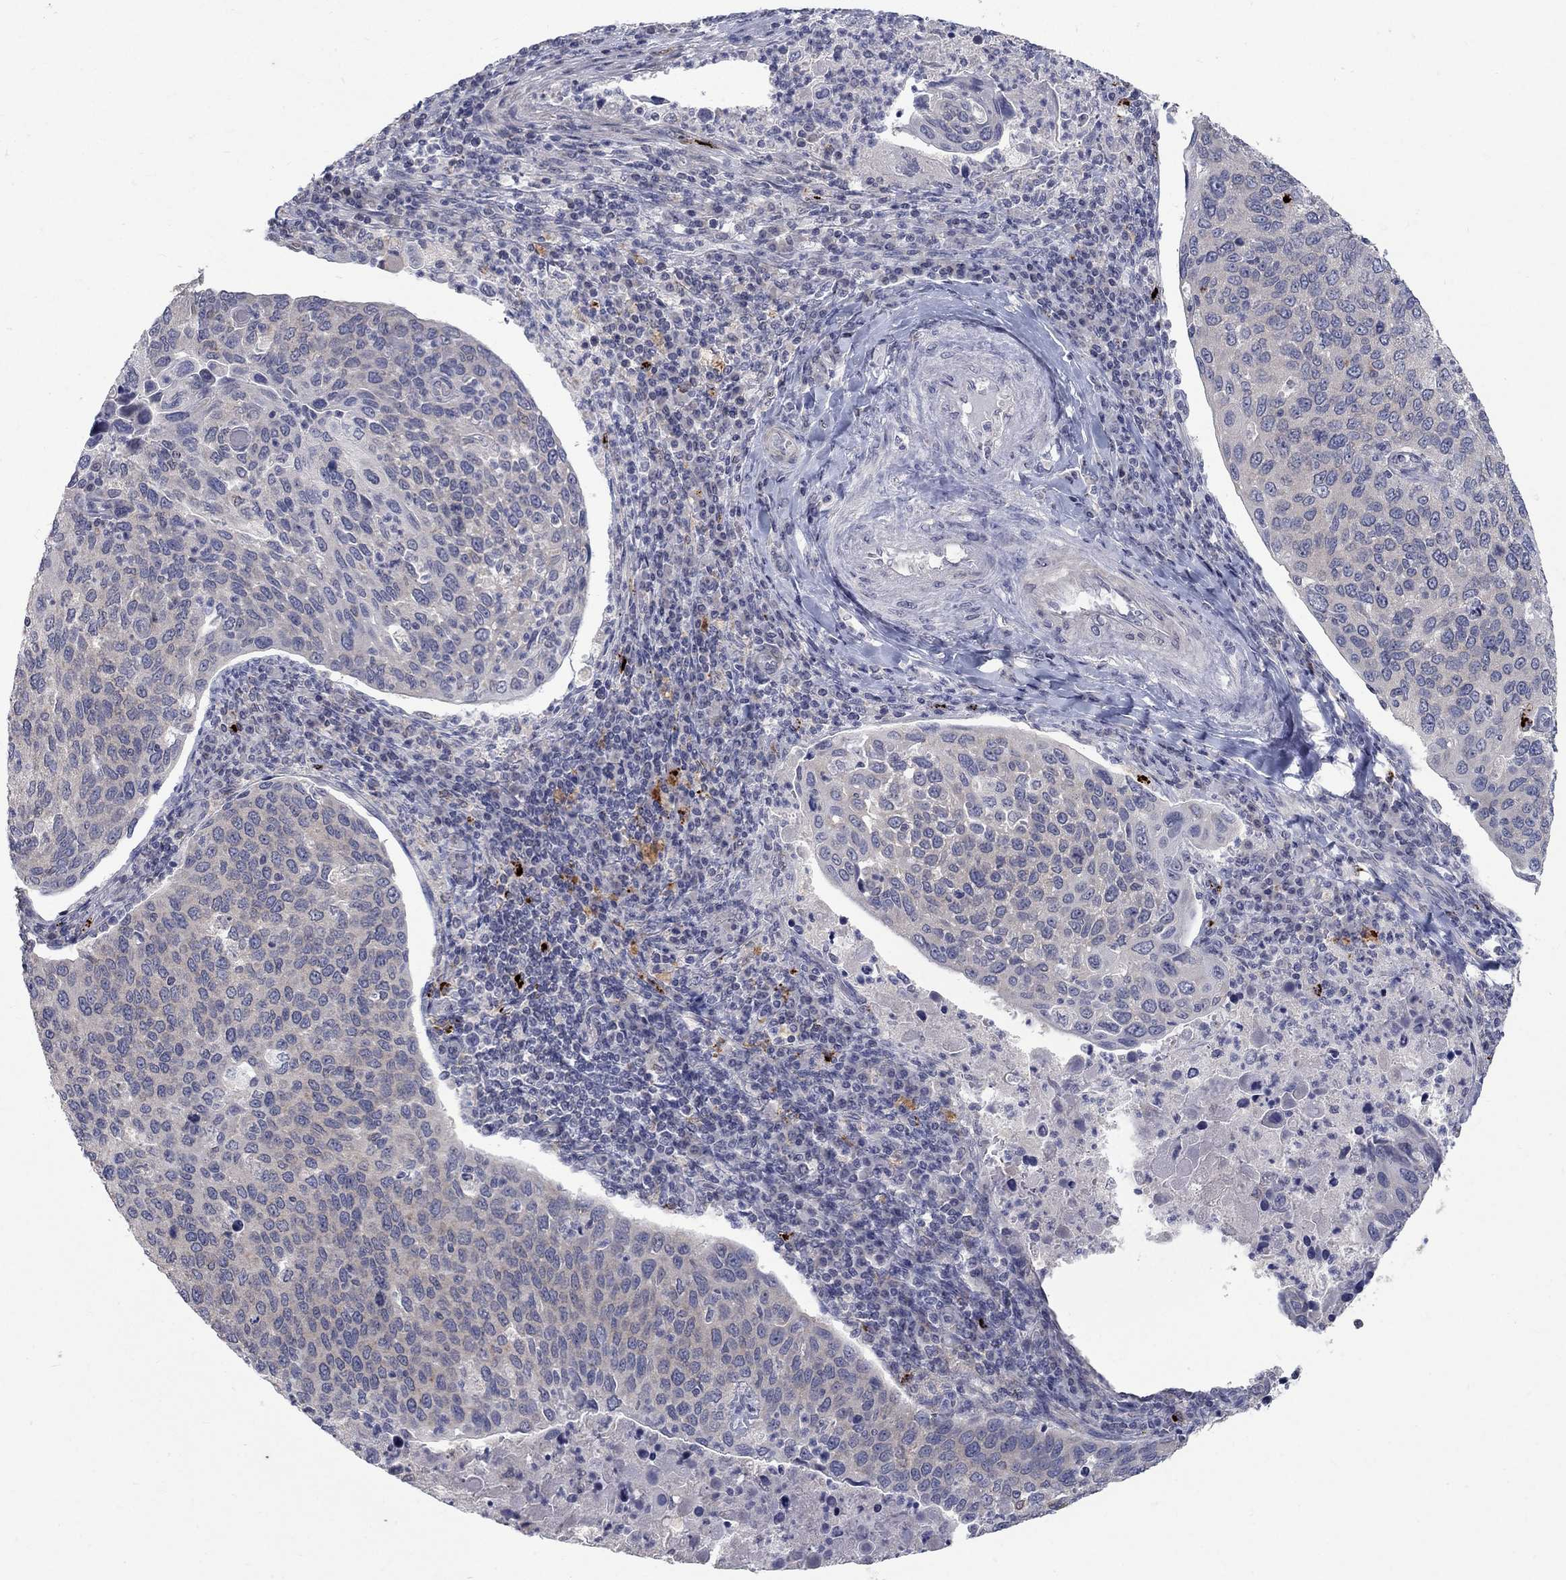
{"staining": {"intensity": "negative", "quantity": "none", "location": "none"}, "tissue": "cervical cancer", "cell_type": "Tumor cells", "image_type": "cancer", "snomed": [{"axis": "morphology", "description": "Squamous cell carcinoma, NOS"}, {"axis": "topography", "description": "Cervix"}], "caption": "A histopathology image of cervical cancer (squamous cell carcinoma) stained for a protein shows no brown staining in tumor cells. (DAB IHC, high magnification).", "gene": "MTSS2", "patient": {"sex": "female", "age": 54}}